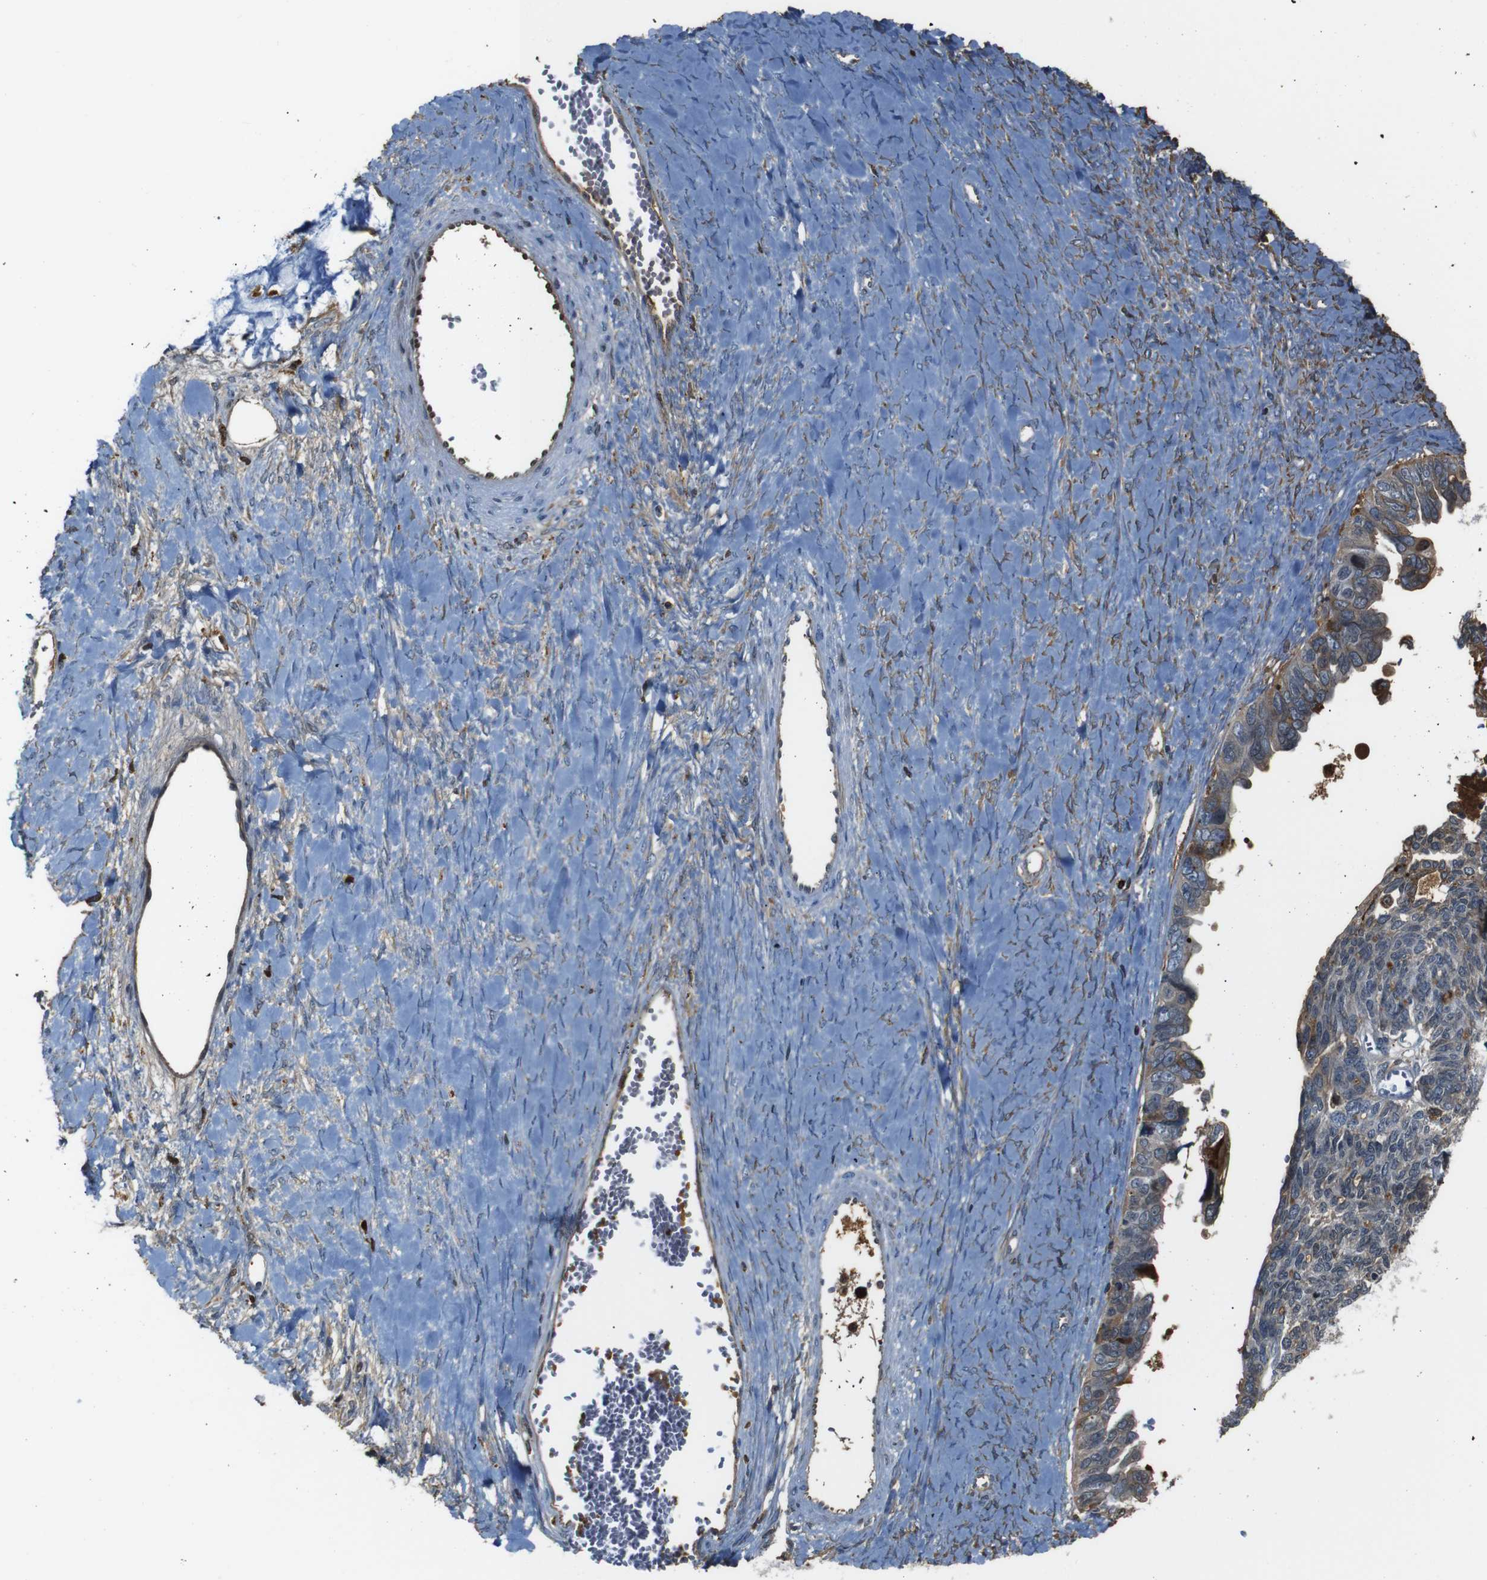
{"staining": {"intensity": "moderate", "quantity": "<25%", "location": "cytoplasmic/membranous"}, "tissue": "ovarian cancer", "cell_type": "Tumor cells", "image_type": "cancer", "snomed": [{"axis": "morphology", "description": "Cystadenocarcinoma, serous, NOS"}, {"axis": "topography", "description": "Ovary"}], "caption": "This micrograph exhibits IHC staining of serous cystadenocarcinoma (ovarian), with low moderate cytoplasmic/membranous staining in approximately <25% of tumor cells.", "gene": "SERPINA1", "patient": {"sex": "female", "age": 79}}